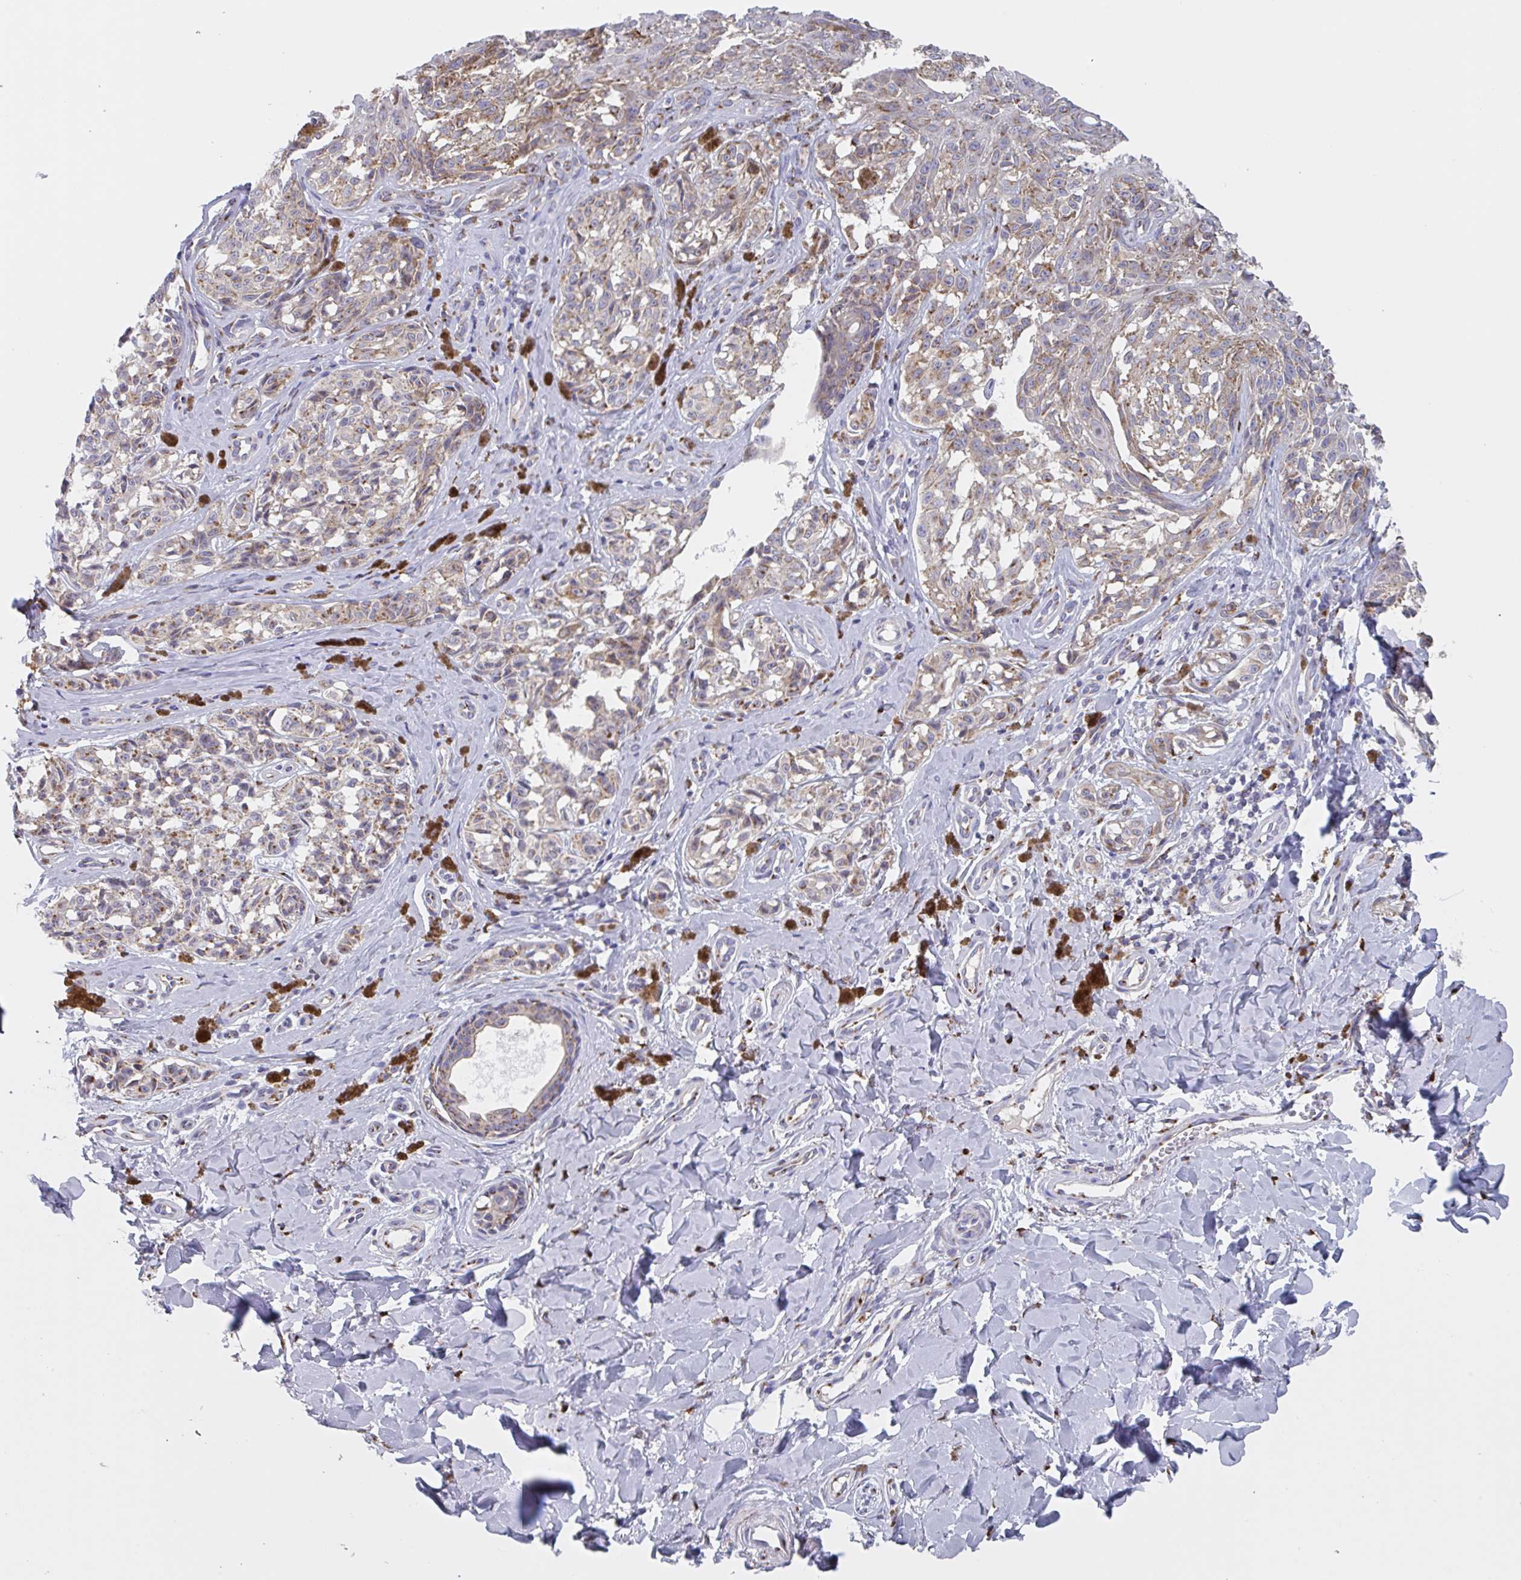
{"staining": {"intensity": "weak", "quantity": "25%-75%", "location": "cytoplasmic/membranous"}, "tissue": "melanoma", "cell_type": "Tumor cells", "image_type": "cancer", "snomed": [{"axis": "morphology", "description": "Malignant melanoma, NOS"}, {"axis": "topography", "description": "Skin"}], "caption": "Melanoma was stained to show a protein in brown. There is low levels of weak cytoplasmic/membranous positivity in about 25%-75% of tumor cells.", "gene": "PROSER3", "patient": {"sex": "female", "age": 65}}